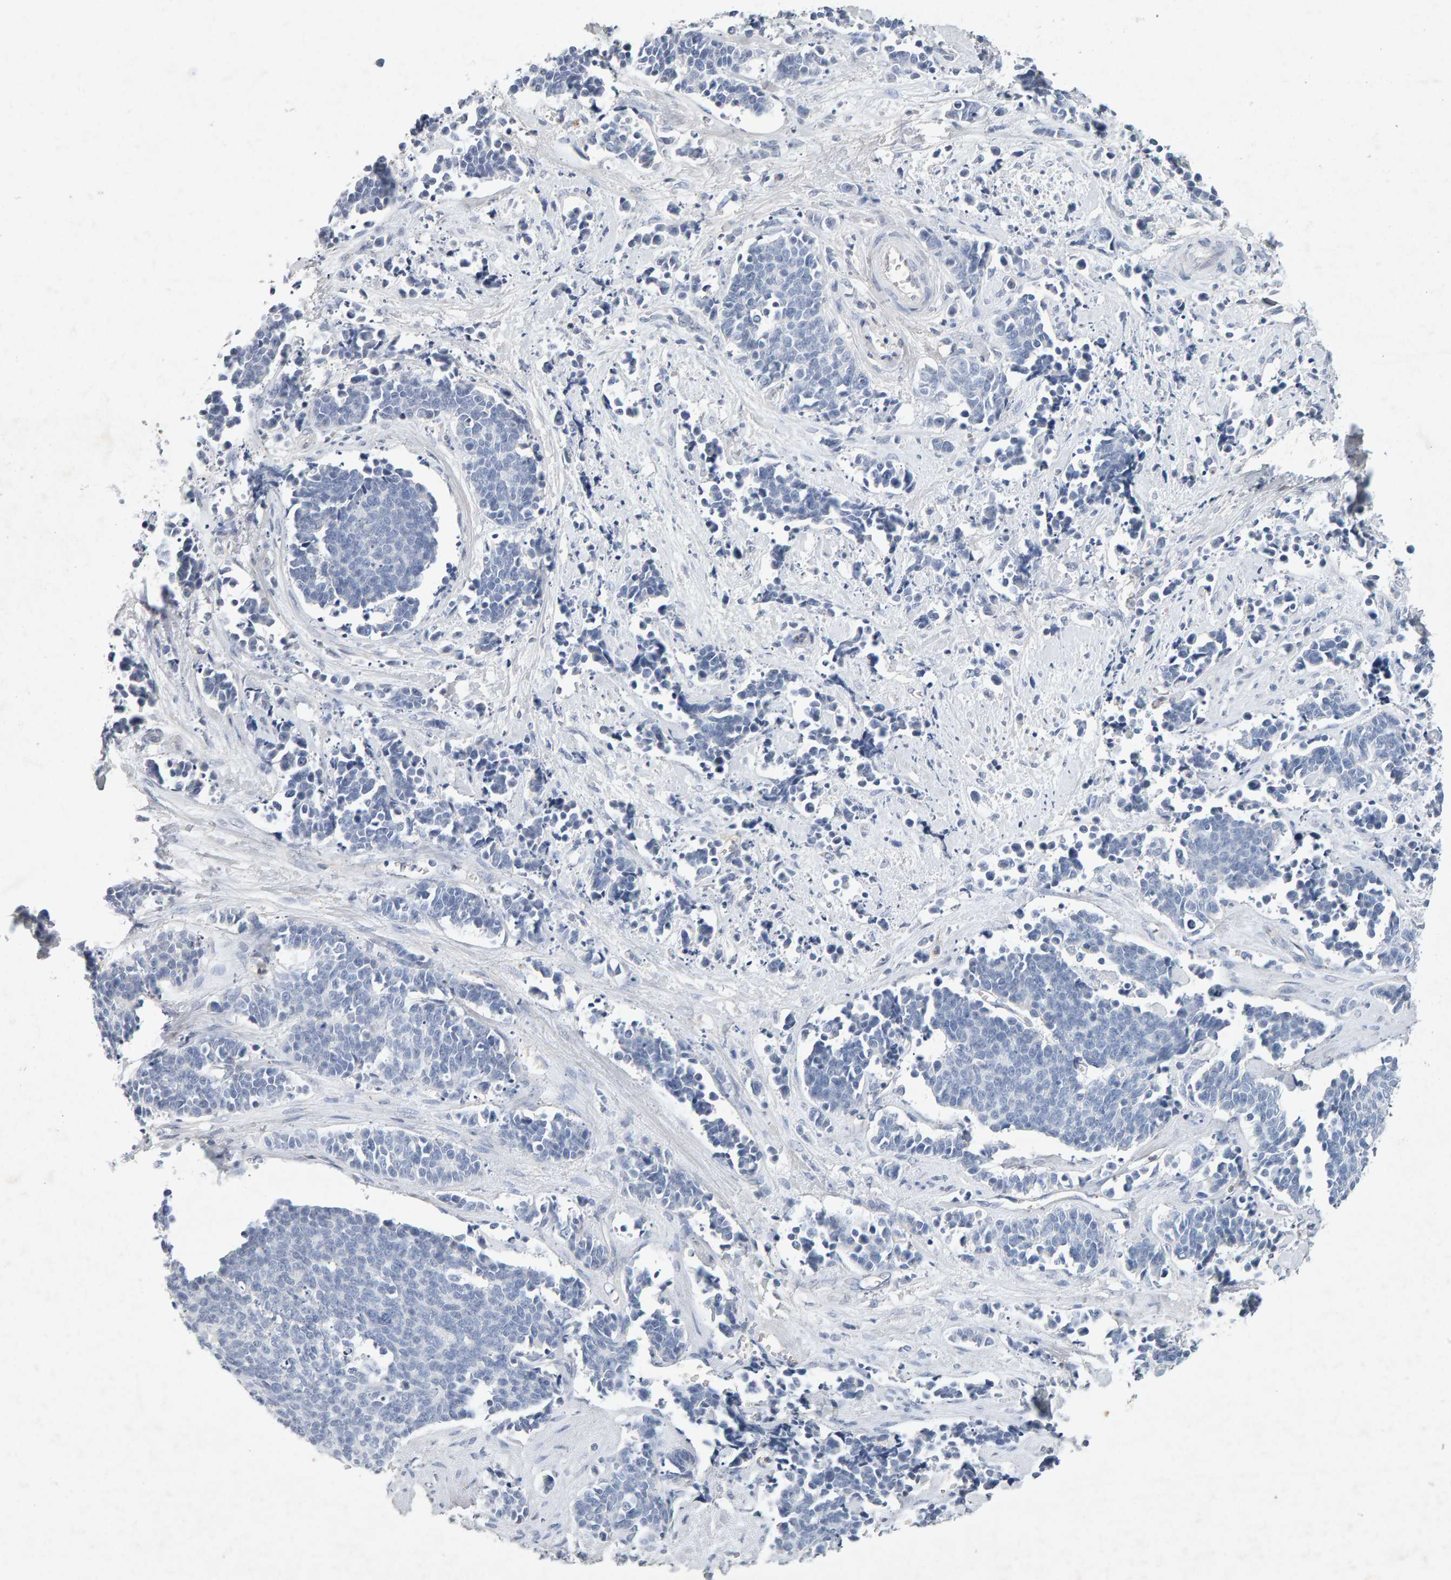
{"staining": {"intensity": "negative", "quantity": "none", "location": "none"}, "tissue": "cervical cancer", "cell_type": "Tumor cells", "image_type": "cancer", "snomed": [{"axis": "morphology", "description": "Squamous cell carcinoma, NOS"}, {"axis": "topography", "description": "Cervix"}], "caption": "DAB immunohistochemical staining of human cervical squamous cell carcinoma reveals no significant positivity in tumor cells.", "gene": "PTPRM", "patient": {"sex": "female", "age": 35}}